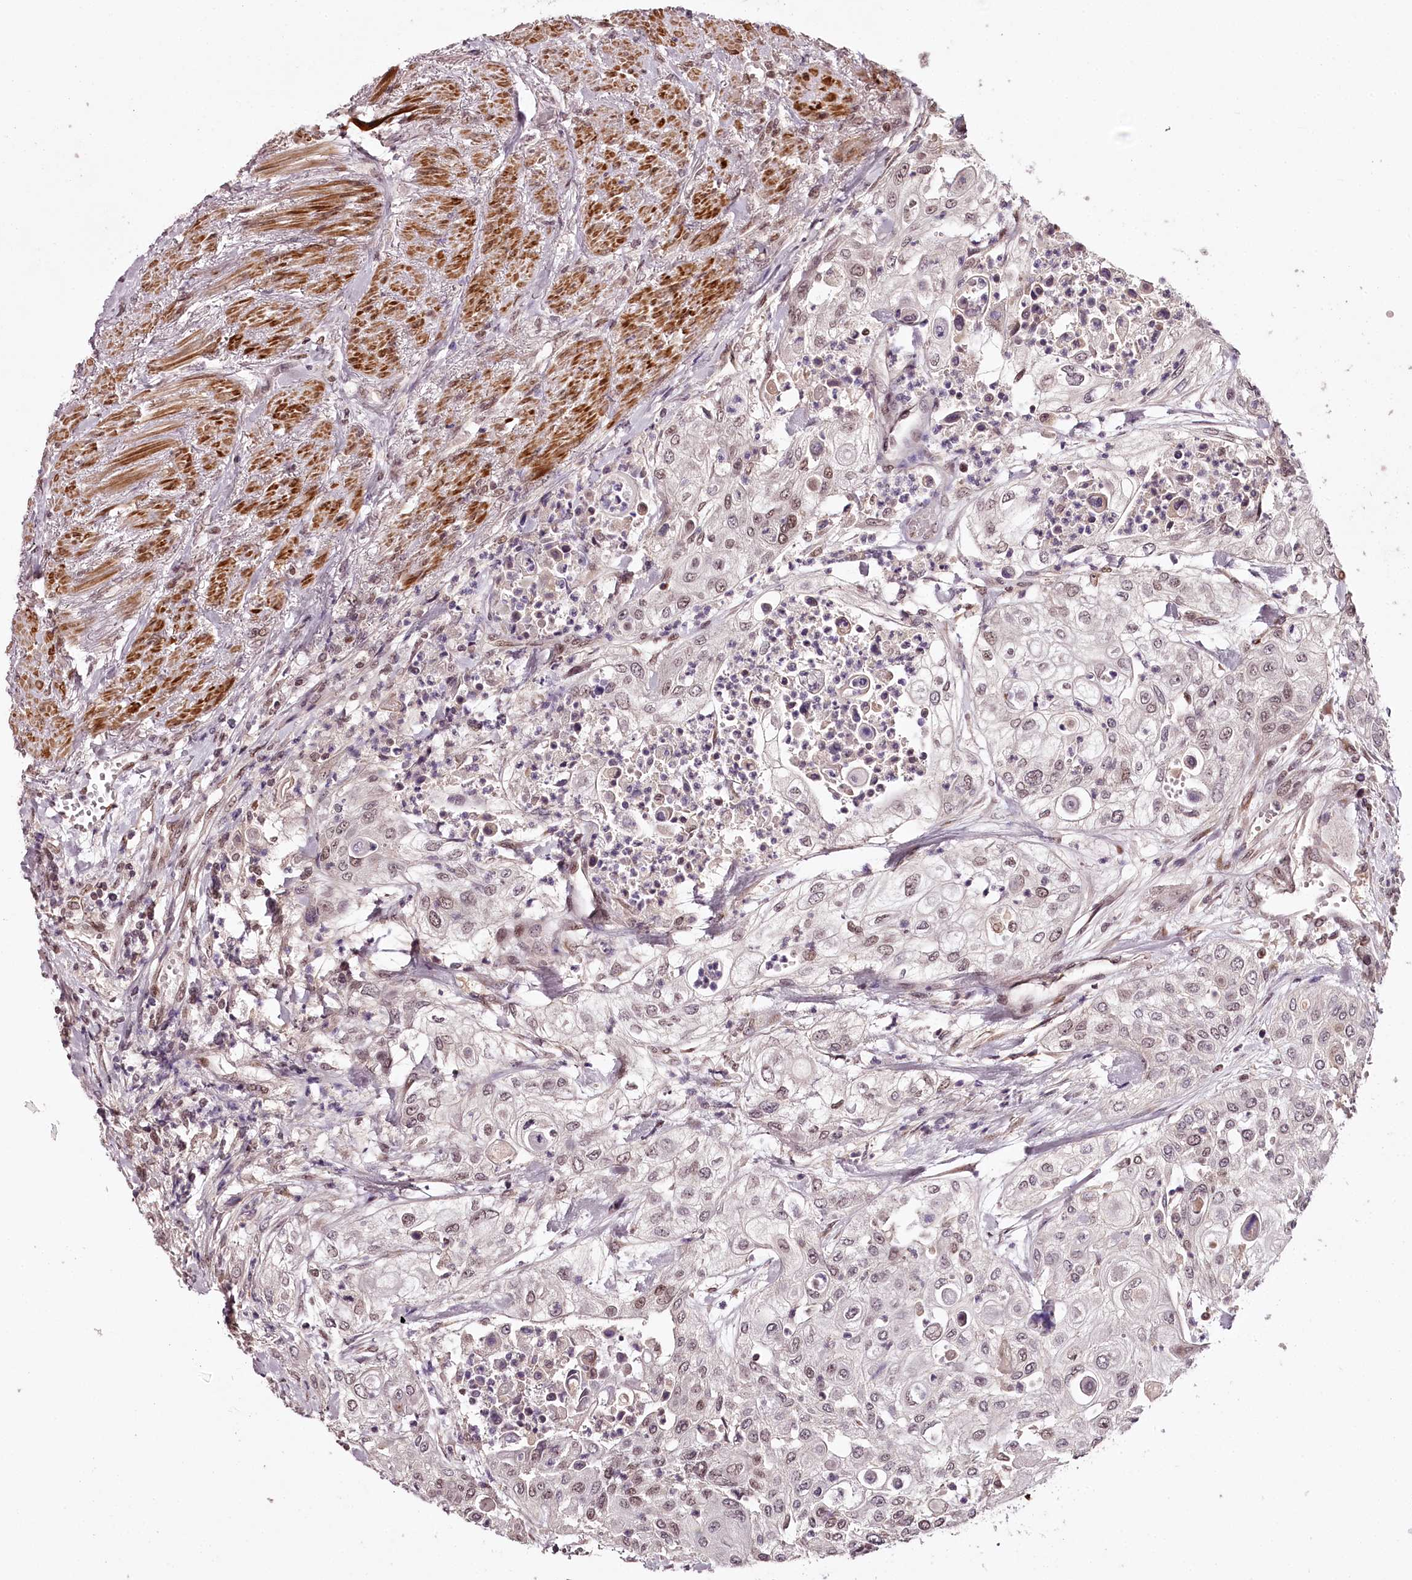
{"staining": {"intensity": "weak", "quantity": "25%-75%", "location": "nuclear"}, "tissue": "urothelial cancer", "cell_type": "Tumor cells", "image_type": "cancer", "snomed": [{"axis": "morphology", "description": "Urothelial carcinoma, High grade"}, {"axis": "topography", "description": "Urinary bladder"}], "caption": "A brown stain shows weak nuclear staining of a protein in urothelial cancer tumor cells.", "gene": "TTC33", "patient": {"sex": "female", "age": 79}}